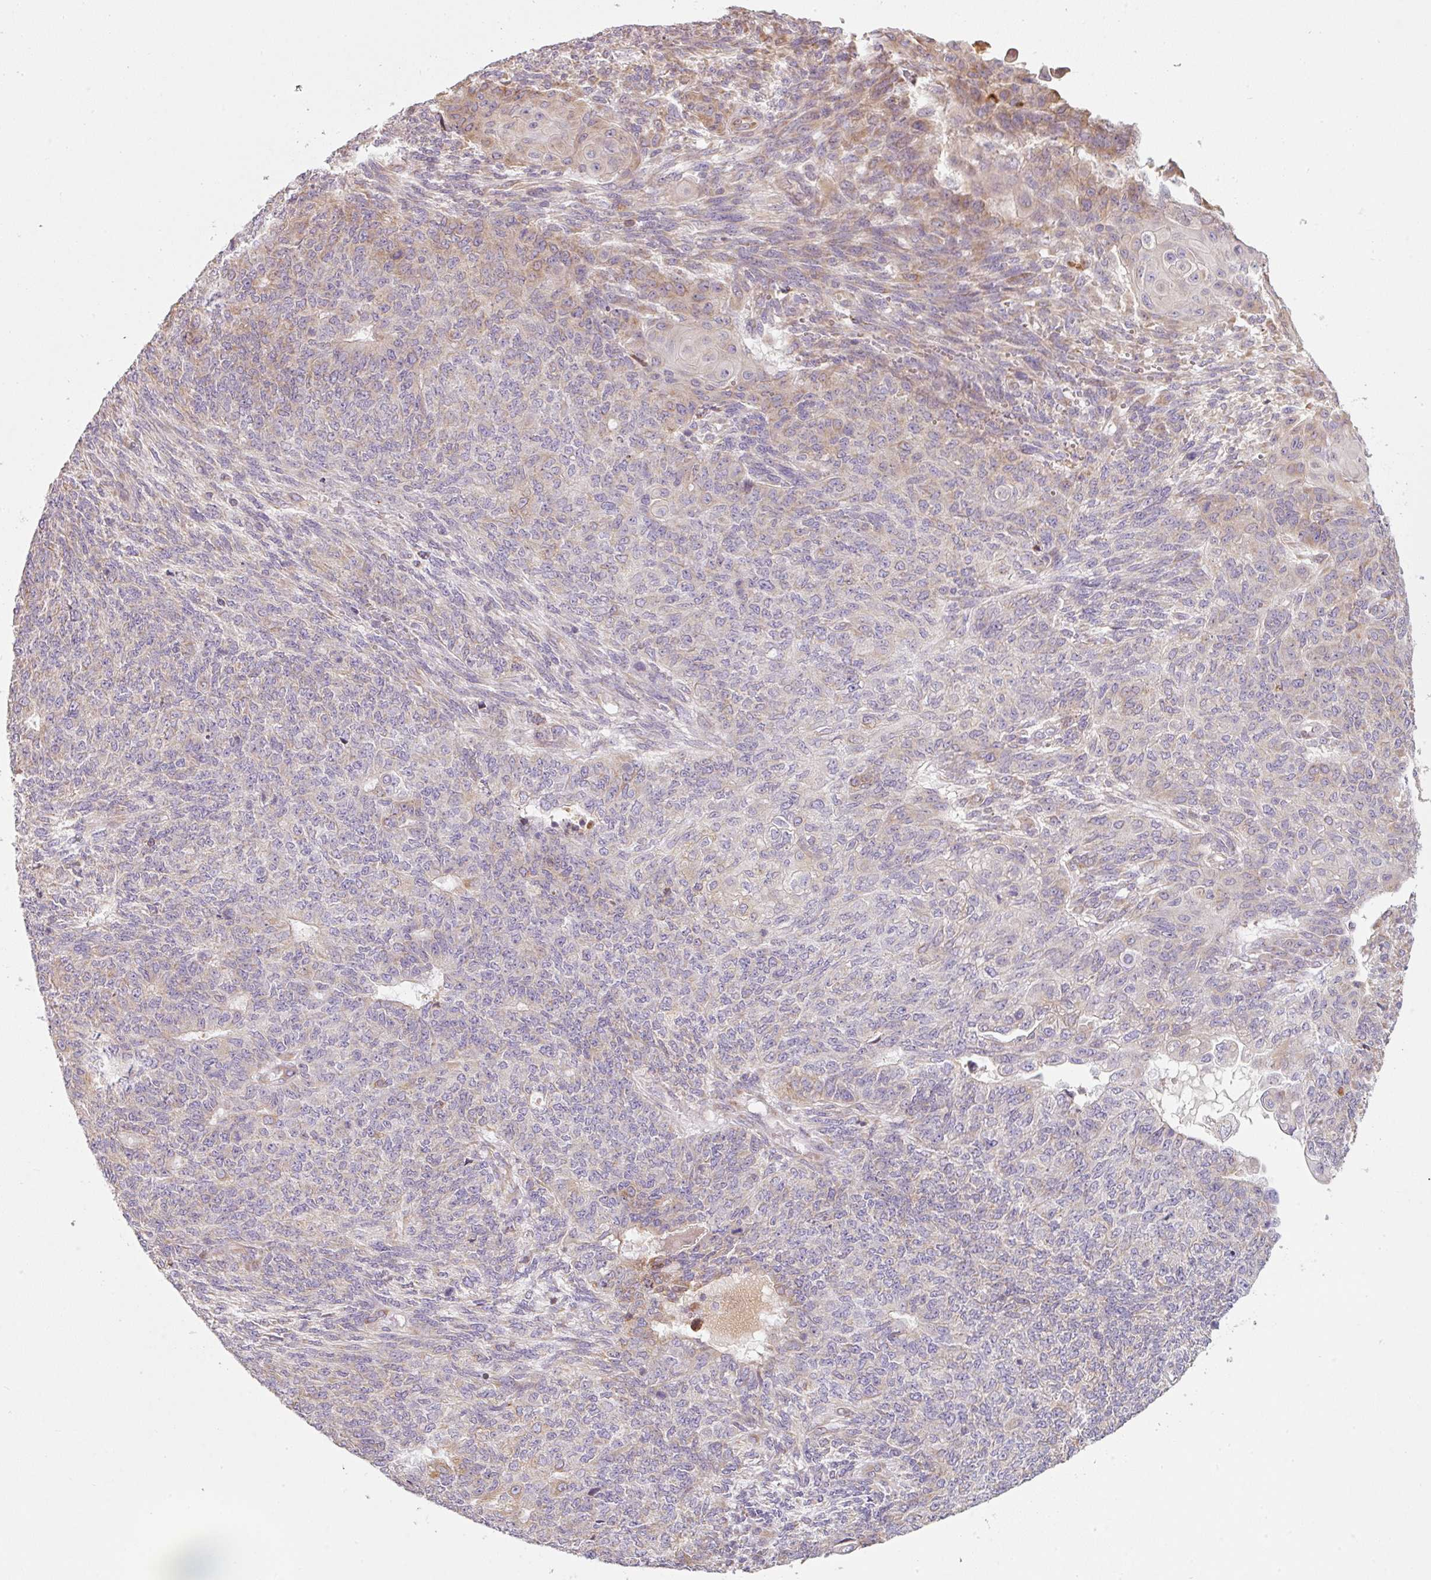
{"staining": {"intensity": "weak", "quantity": "<25%", "location": "cytoplasmic/membranous"}, "tissue": "endometrial cancer", "cell_type": "Tumor cells", "image_type": "cancer", "snomed": [{"axis": "morphology", "description": "Adenocarcinoma, NOS"}, {"axis": "topography", "description": "Endometrium"}], "caption": "Endometrial cancer was stained to show a protein in brown. There is no significant positivity in tumor cells.", "gene": "MORN4", "patient": {"sex": "female", "age": 32}}